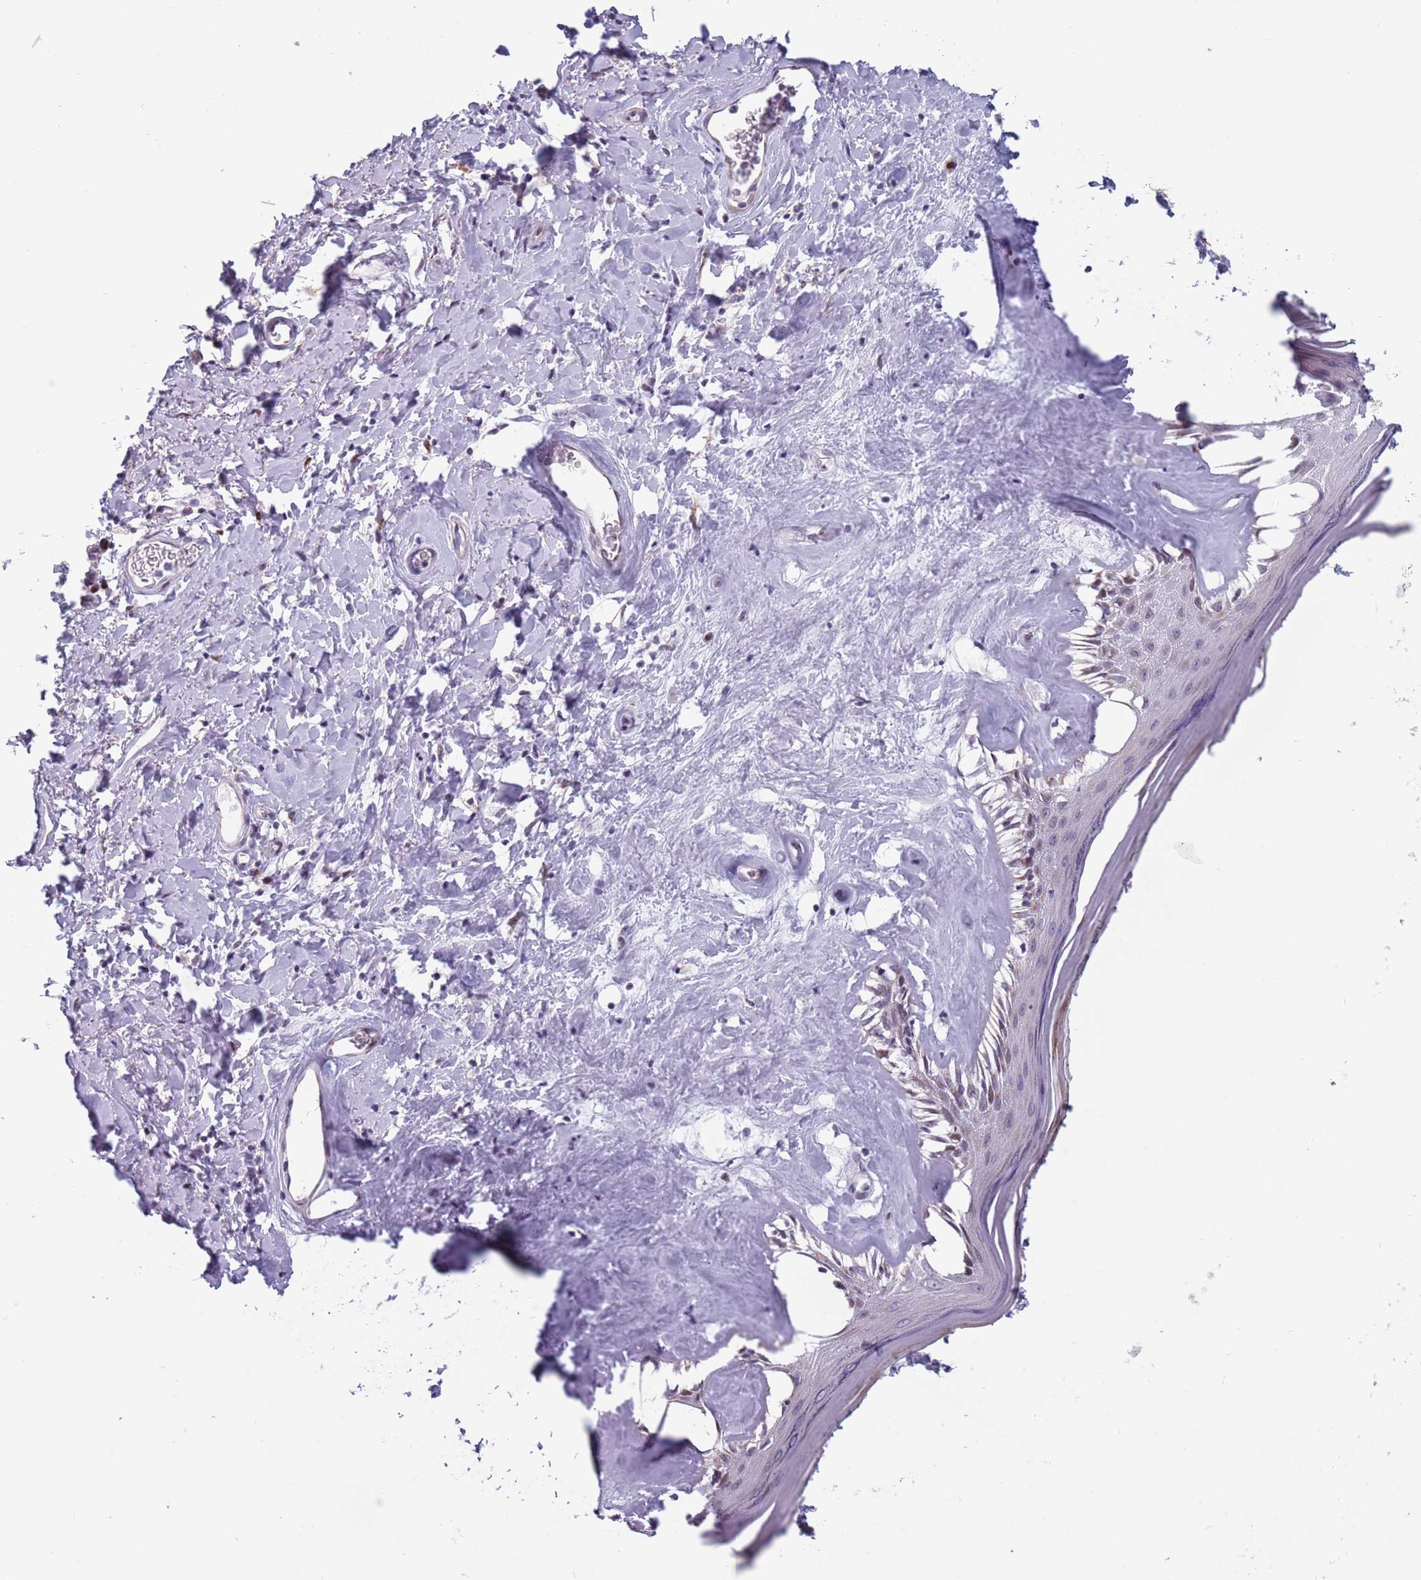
{"staining": {"intensity": "moderate", "quantity": "<25%", "location": "nuclear"}, "tissue": "skin", "cell_type": "Epidermal cells", "image_type": "normal", "snomed": [{"axis": "morphology", "description": "Normal tissue, NOS"}, {"axis": "morphology", "description": "Inflammation, NOS"}, {"axis": "topography", "description": "Vulva"}], "caption": "Protein analysis of normal skin exhibits moderate nuclear staining in approximately <25% of epidermal cells.", "gene": "ZKSCAN2", "patient": {"sex": "female", "age": 86}}